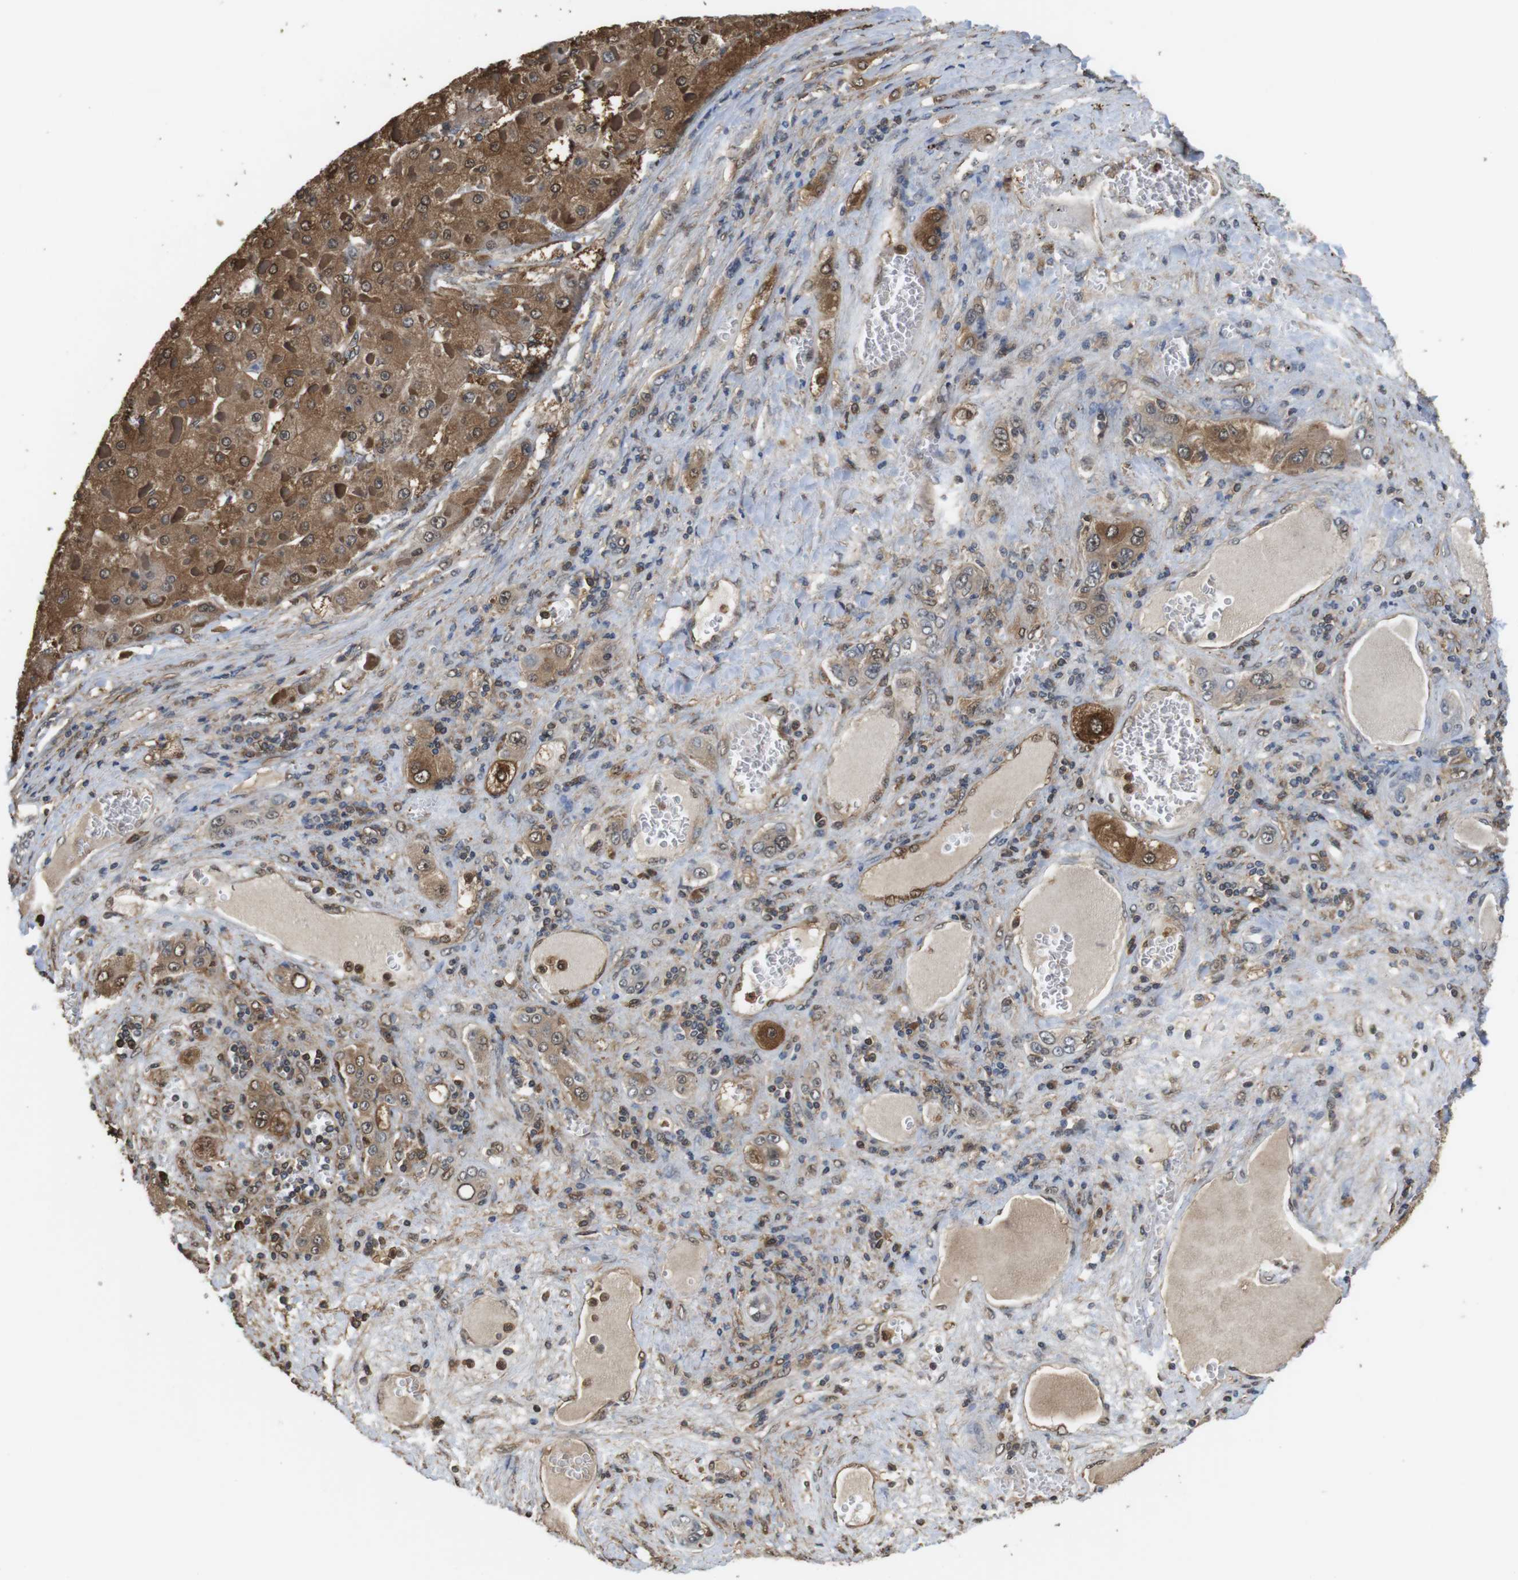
{"staining": {"intensity": "moderate", "quantity": ">75%", "location": "cytoplasmic/membranous,nuclear"}, "tissue": "liver cancer", "cell_type": "Tumor cells", "image_type": "cancer", "snomed": [{"axis": "morphology", "description": "Carcinoma, Hepatocellular, NOS"}, {"axis": "topography", "description": "Liver"}], "caption": "DAB immunohistochemical staining of human liver hepatocellular carcinoma demonstrates moderate cytoplasmic/membranous and nuclear protein positivity in about >75% of tumor cells. (DAB = brown stain, brightfield microscopy at high magnification).", "gene": "LDHA", "patient": {"sex": "female", "age": 73}}